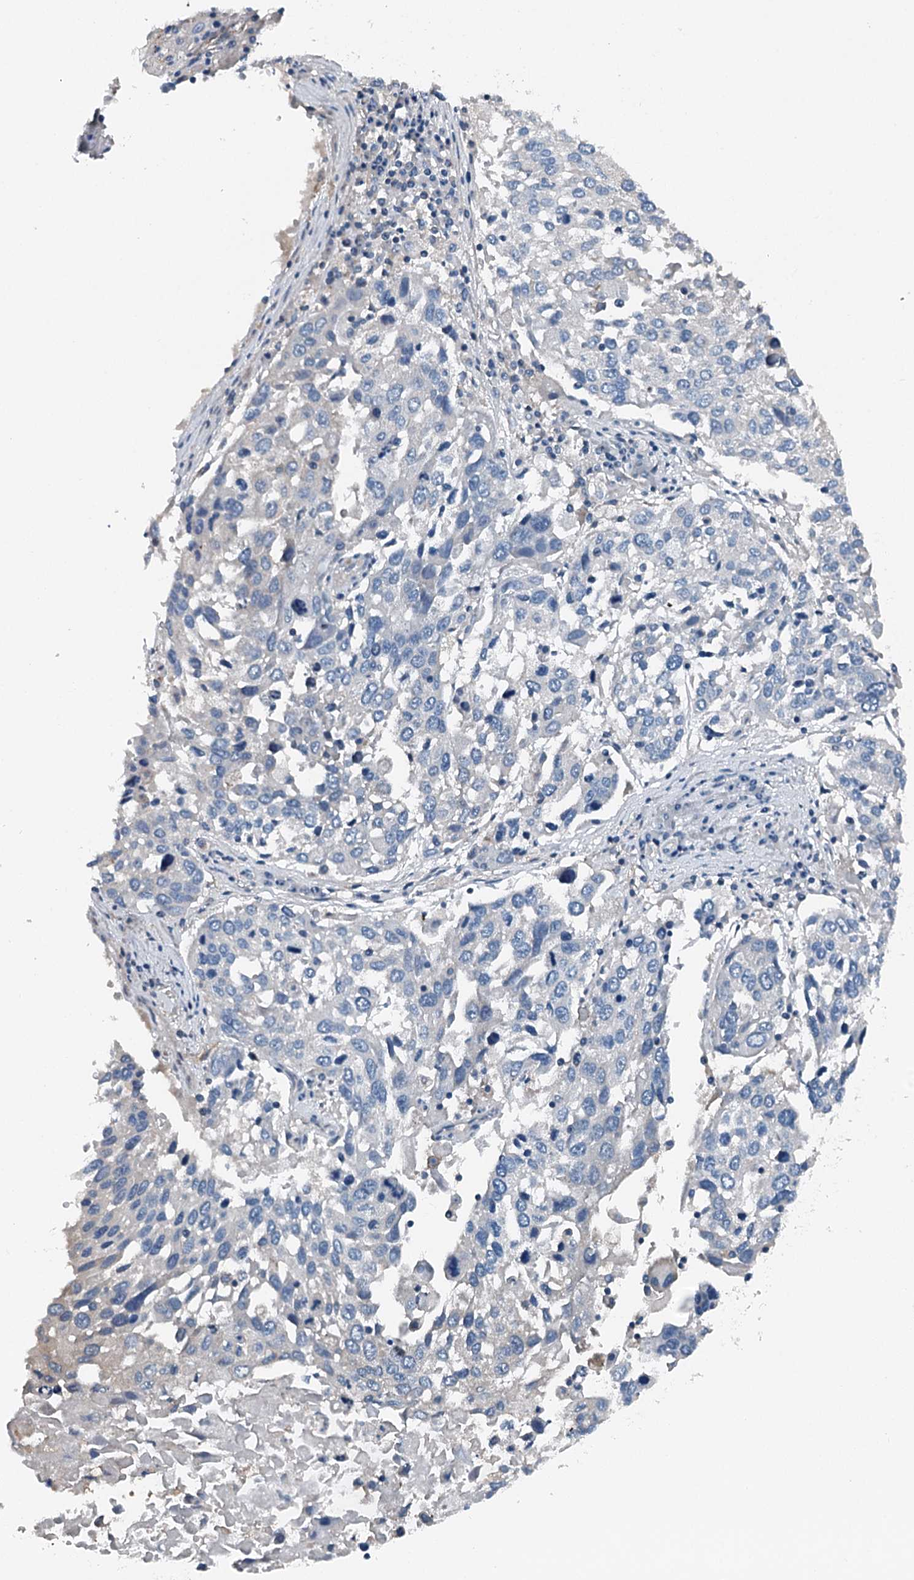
{"staining": {"intensity": "negative", "quantity": "none", "location": "none"}, "tissue": "lung cancer", "cell_type": "Tumor cells", "image_type": "cancer", "snomed": [{"axis": "morphology", "description": "Squamous cell carcinoma, NOS"}, {"axis": "topography", "description": "Lung"}], "caption": "Tumor cells show no significant protein expression in lung squamous cell carcinoma.", "gene": "BHMT", "patient": {"sex": "male", "age": 65}}